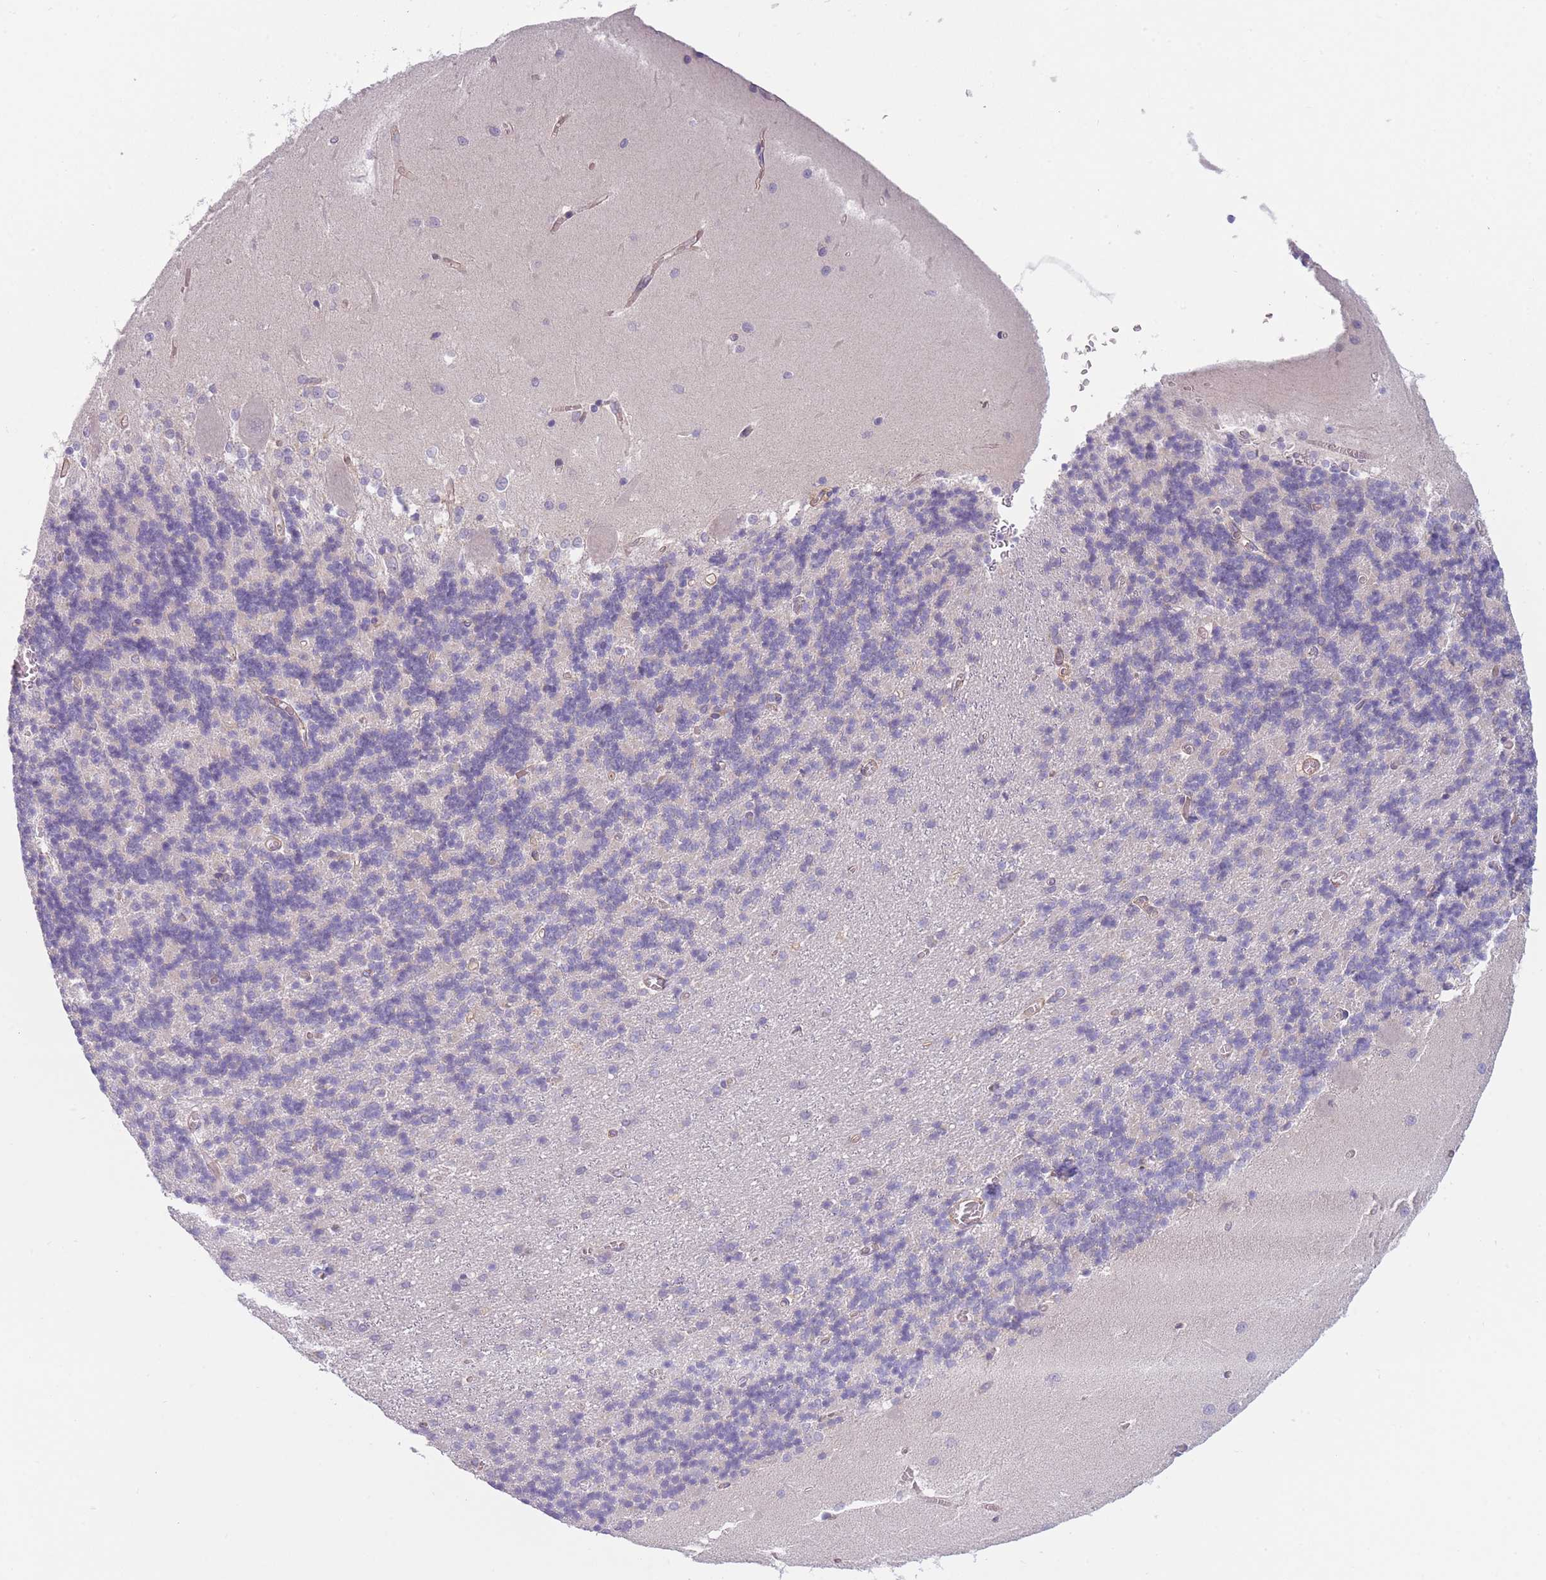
{"staining": {"intensity": "negative", "quantity": "none", "location": "none"}, "tissue": "cerebellum", "cell_type": "Cells in granular layer", "image_type": "normal", "snomed": [{"axis": "morphology", "description": "Normal tissue, NOS"}, {"axis": "topography", "description": "Cerebellum"}], "caption": "Protein analysis of benign cerebellum exhibits no significant staining in cells in granular layer. (Stains: DAB (3,3'-diaminobenzidine) immunohistochemistry (IHC) with hematoxylin counter stain, Microscopy: brightfield microscopy at high magnification).", "gene": "WDR93", "patient": {"sex": "male", "age": 37}}